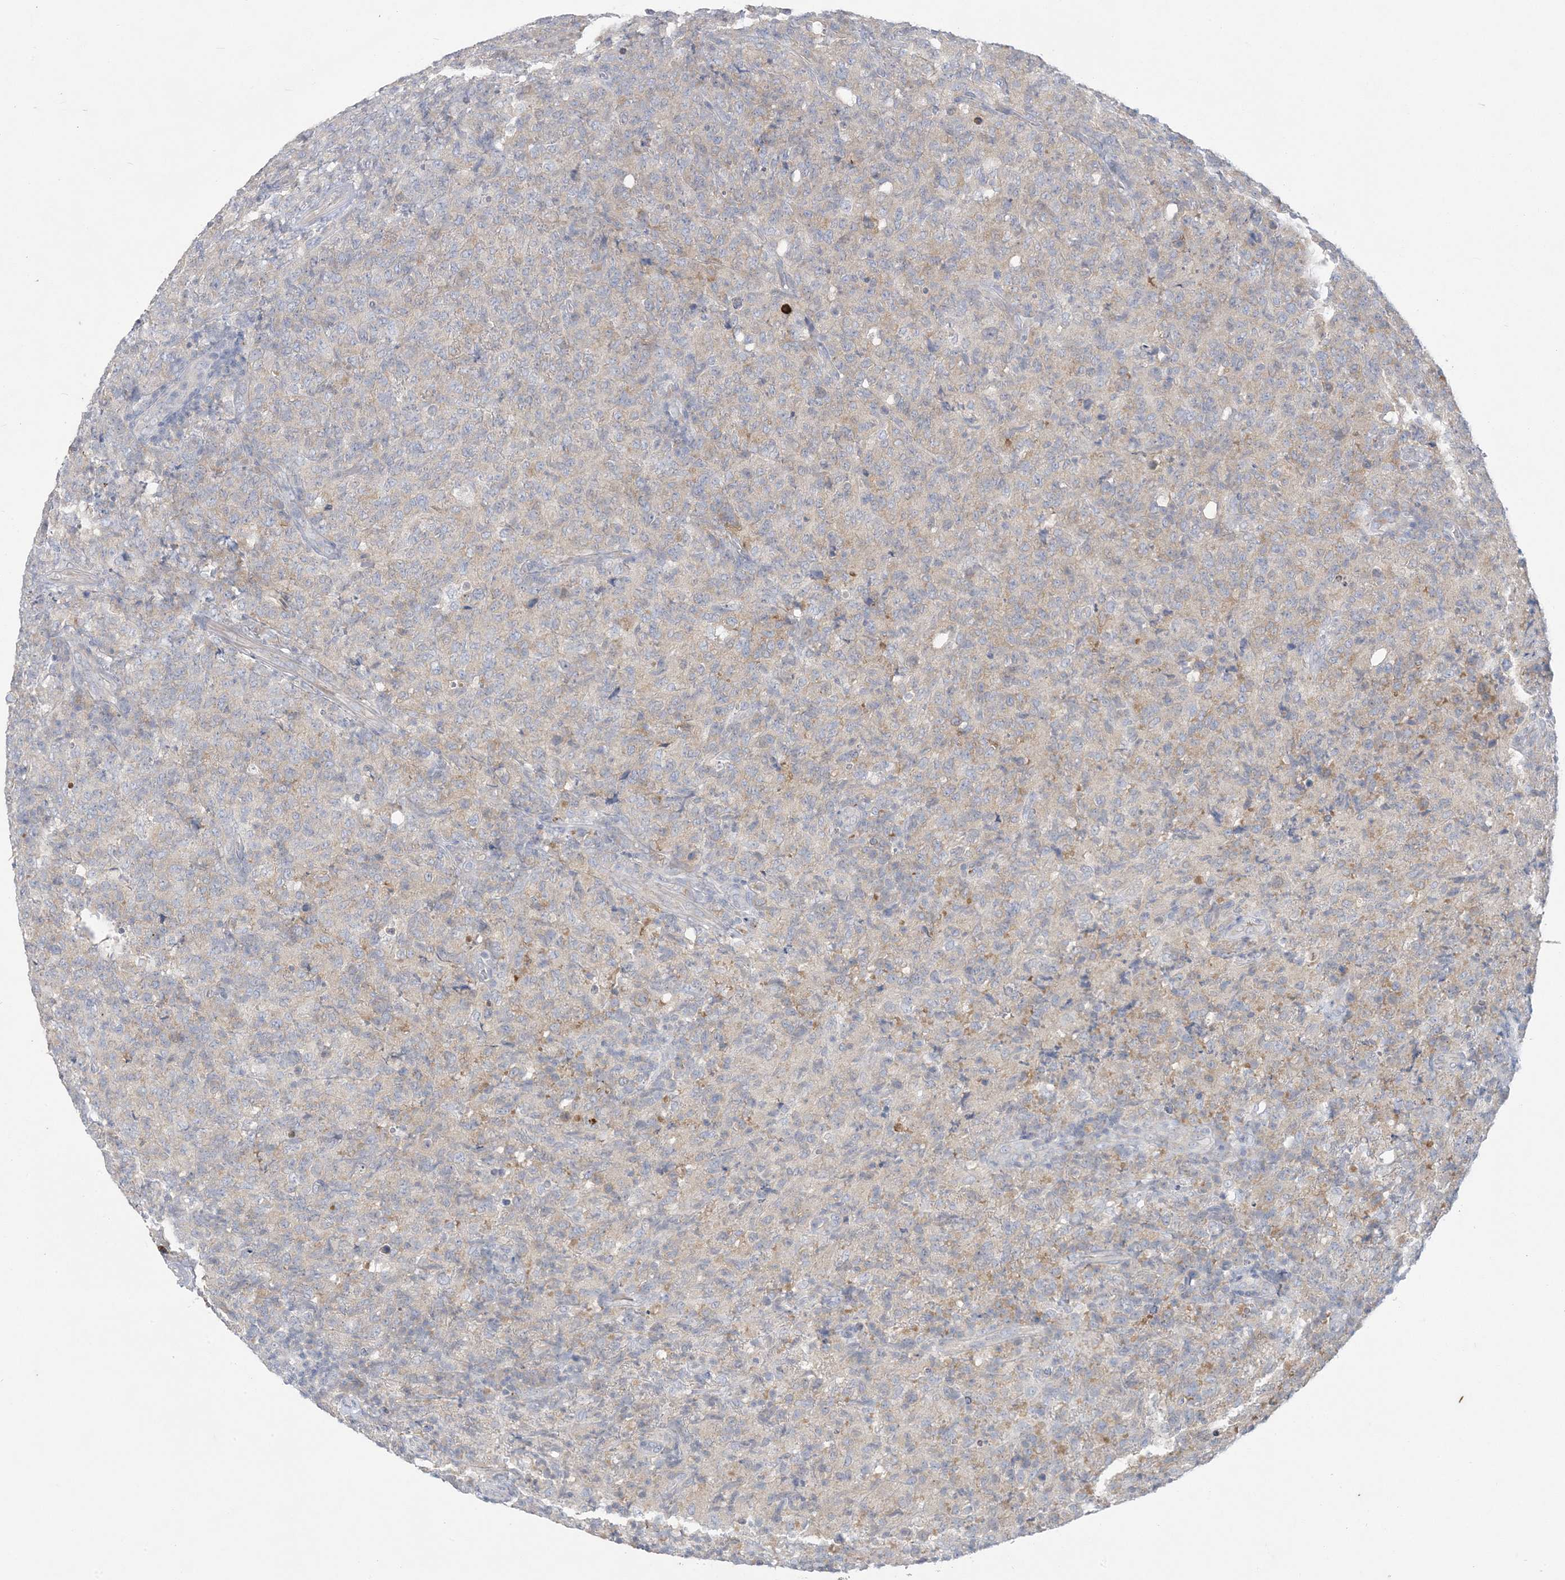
{"staining": {"intensity": "negative", "quantity": "none", "location": "none"}, "tissue": "lymphoma", "cell_type": "Tumor cells", "image_type": "cancer", "snomed": [{"axis": "morphology", "description": "Malignant lymphoma, non-Hodgkin's type, High grade"}, {"axis": "topography", "description": "Tonsil"}], "caption": "IHC image of human high-grade malignant lymphoma, non-Hodgkin's type stained for a protein (brown), which demonstrates no positivity in tumor cells.", "gene": "KIF3A", "patient": {"sex": "female", "age": 36}}